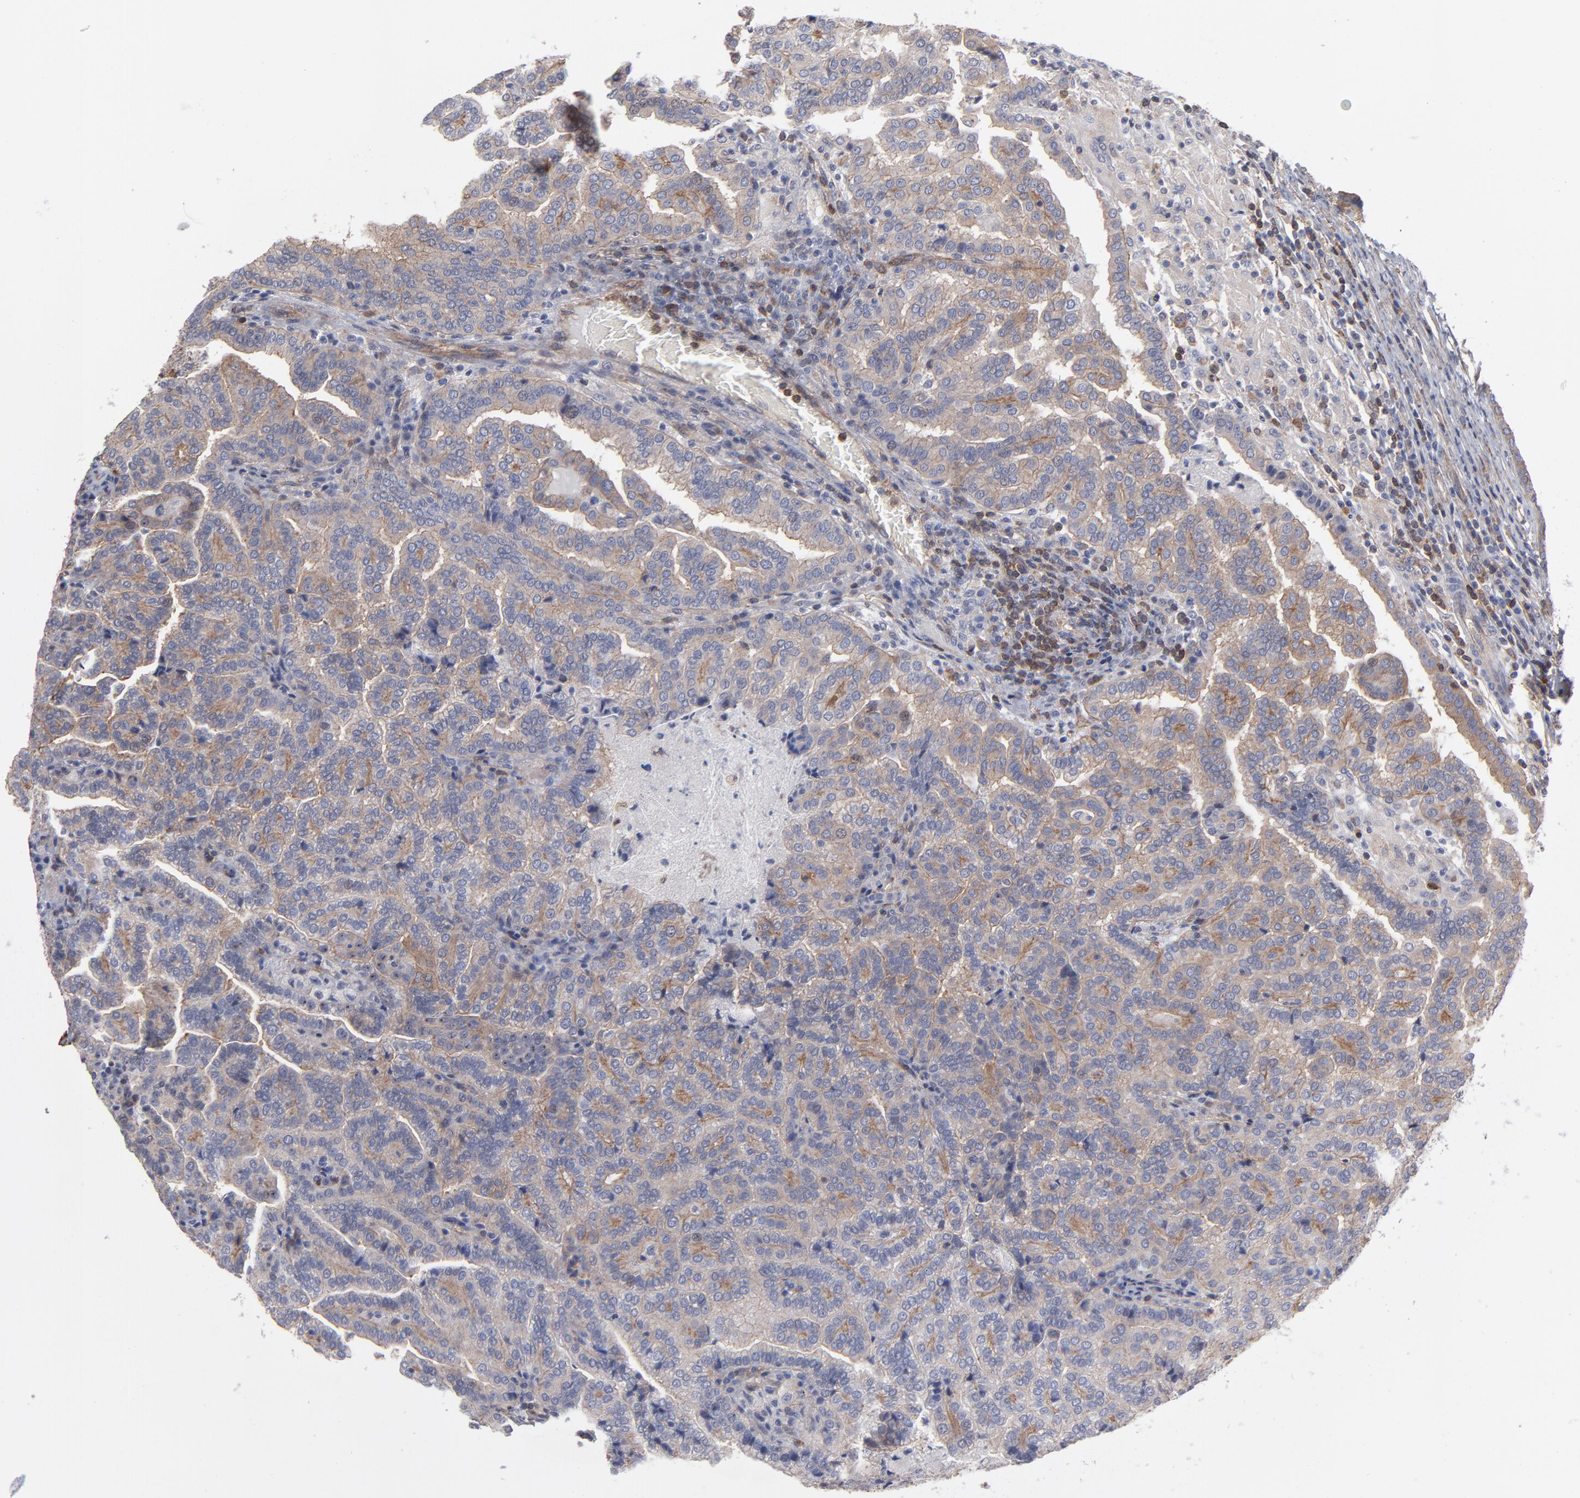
{"staining": {"intensity": "weak", "quantity": ">75%", "location": "cytoplasmic/membranous"}, "tissue": "renal cancer", "cell_type": "Tumor cells", "image_type": "cancer", "snomed": [{"axis": "morphology", "description": "Adenocarcinoma, NOS"}, {"axis": "topography", "description": "Kidney"}], "caption": "Weak cytoplasmic/membranous protein positivity is identified in about >75% of tumor cells in adenocarcinoma (renal).", "gene": "PXN", "patient": {"sex": "male", "age": 61}}